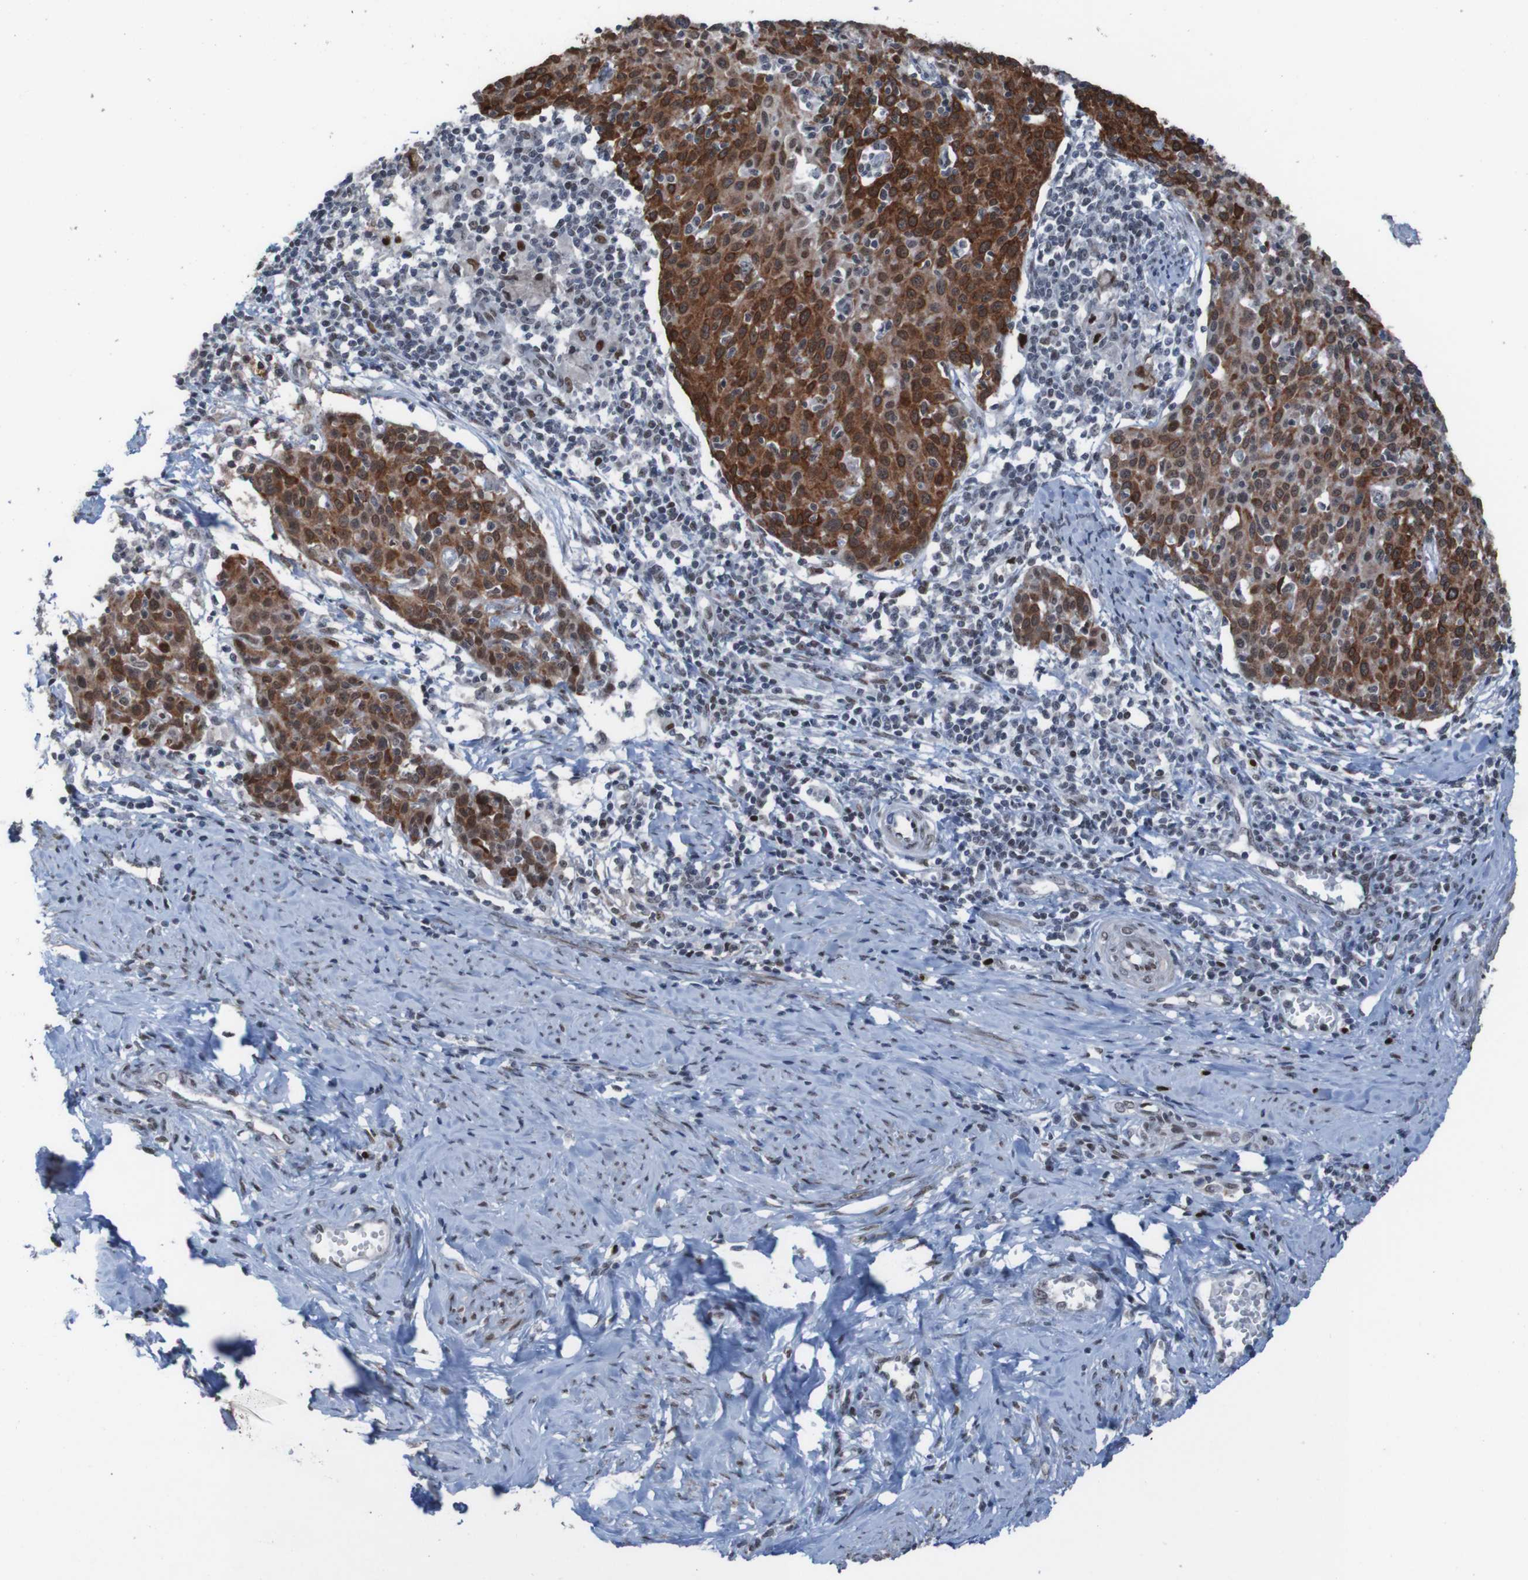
{"staining": {"intensity": "strong", "quantity": ">75%", "location": "cytoplasmic/membranous,nuclear"}, "tissue": "cervical cancer", "cell_type": "Tumor cells", "image_type": "cancer", "snomed": [{"axis": "morphology", "description": "Squamous cell carcinoma, NOS"}, {"axis": "topography", "description": "Cervix"}], "caption": "Squamous cell carcinoma (cervical) stained for a protein displays strong cytoplasmic/membranous and nuclear positivity in tumor cells.", "gene": "PHF2", "patient": {"sex": "female", "age": 38}}